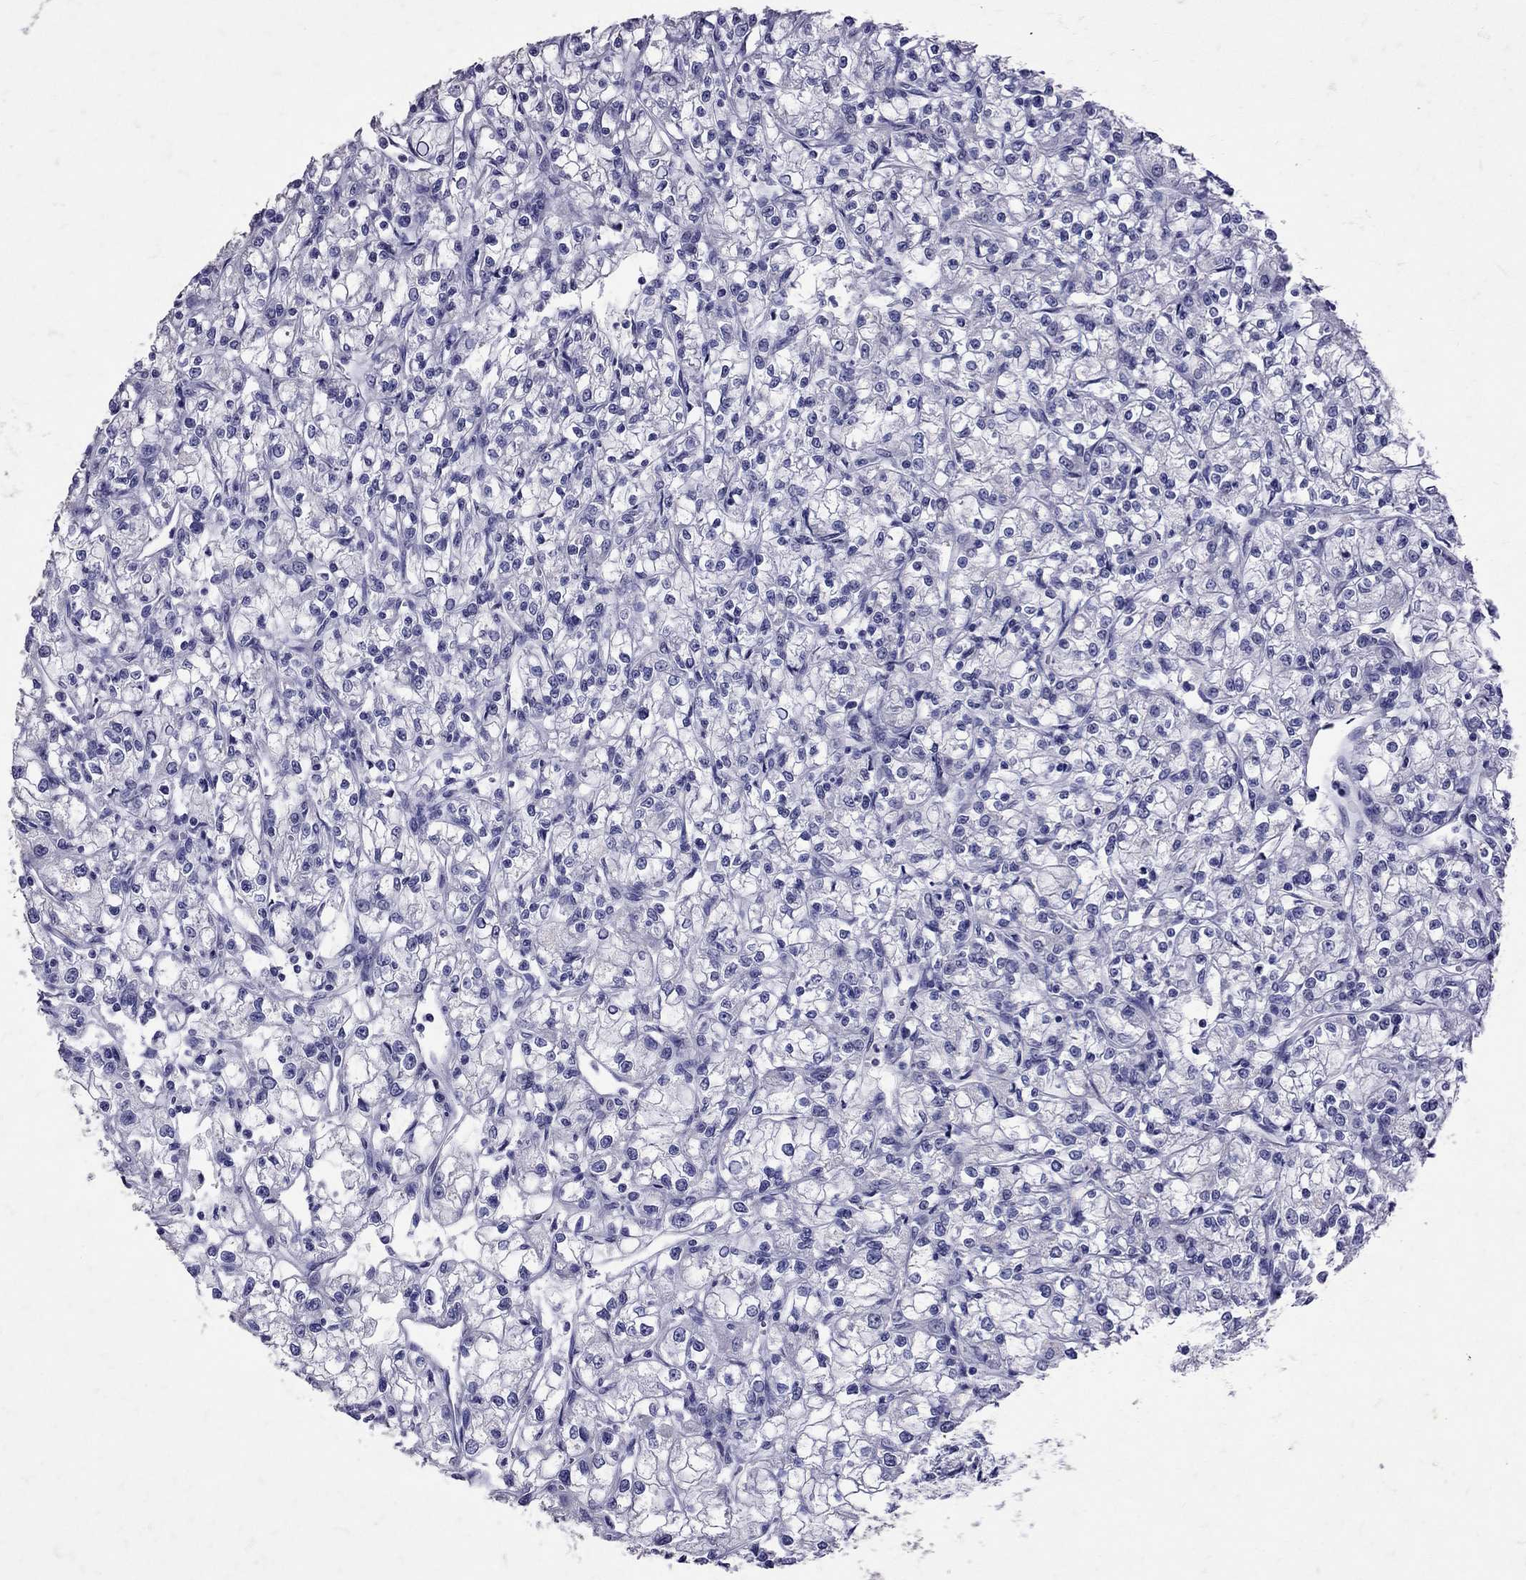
{"staining": {"intensity": "negative", "quantity": "none", "location": "none"}, "tissue": "renal cancer", "cell_type": "Tumor cells", "image_type": "cancer", "snomed": [{"axis": "morphology", "description": "Adenocarcinoma, NOS"}, {"axis": "topography", "description": "Kidney"}], "caption": "Adenocarcinoma (renal) was stained to show a protein in brown. There is no significant positivity in tumor cells.", "gene": "SST", "patient": {"sex": "female", "age": 59}}